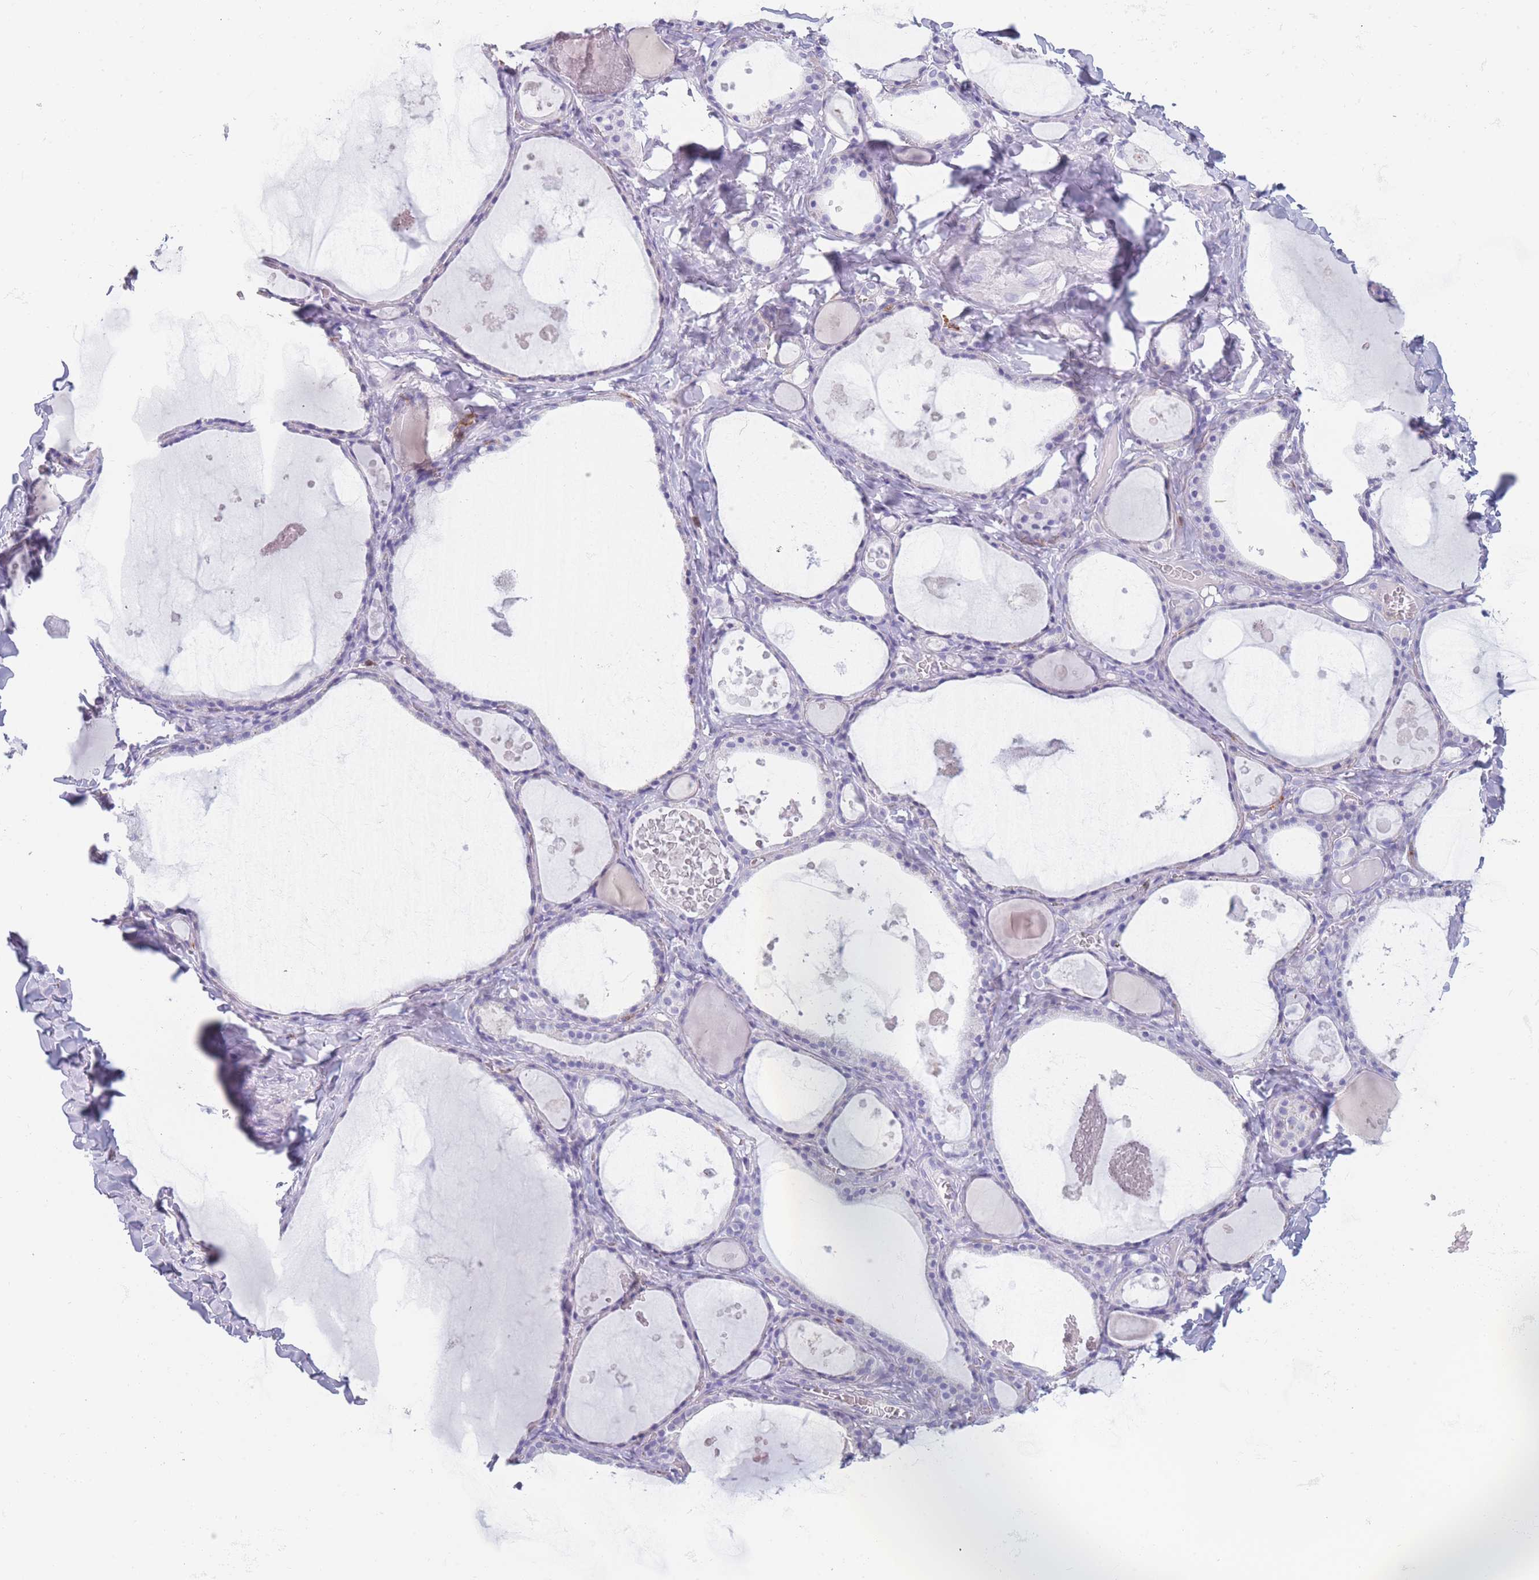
{"staining": {"intensity": "negative", "quantity": "none", "location": "none"}, "tissue": "thyroid gland", "cell_type": "Glandular cells", "image_type": "normal", "snomed": [{"axis": "morphology", "description": "Normal tissue, NOS"}, {"axis": "topography", "description": "Thyroid gland"}], "caption": "Immunohistochemical staining of benign thyroid gland demonstrates no significant positivity in glandular cells.", "gene": "ZNF627", "patient": {"sex": "male", "age": 56}}